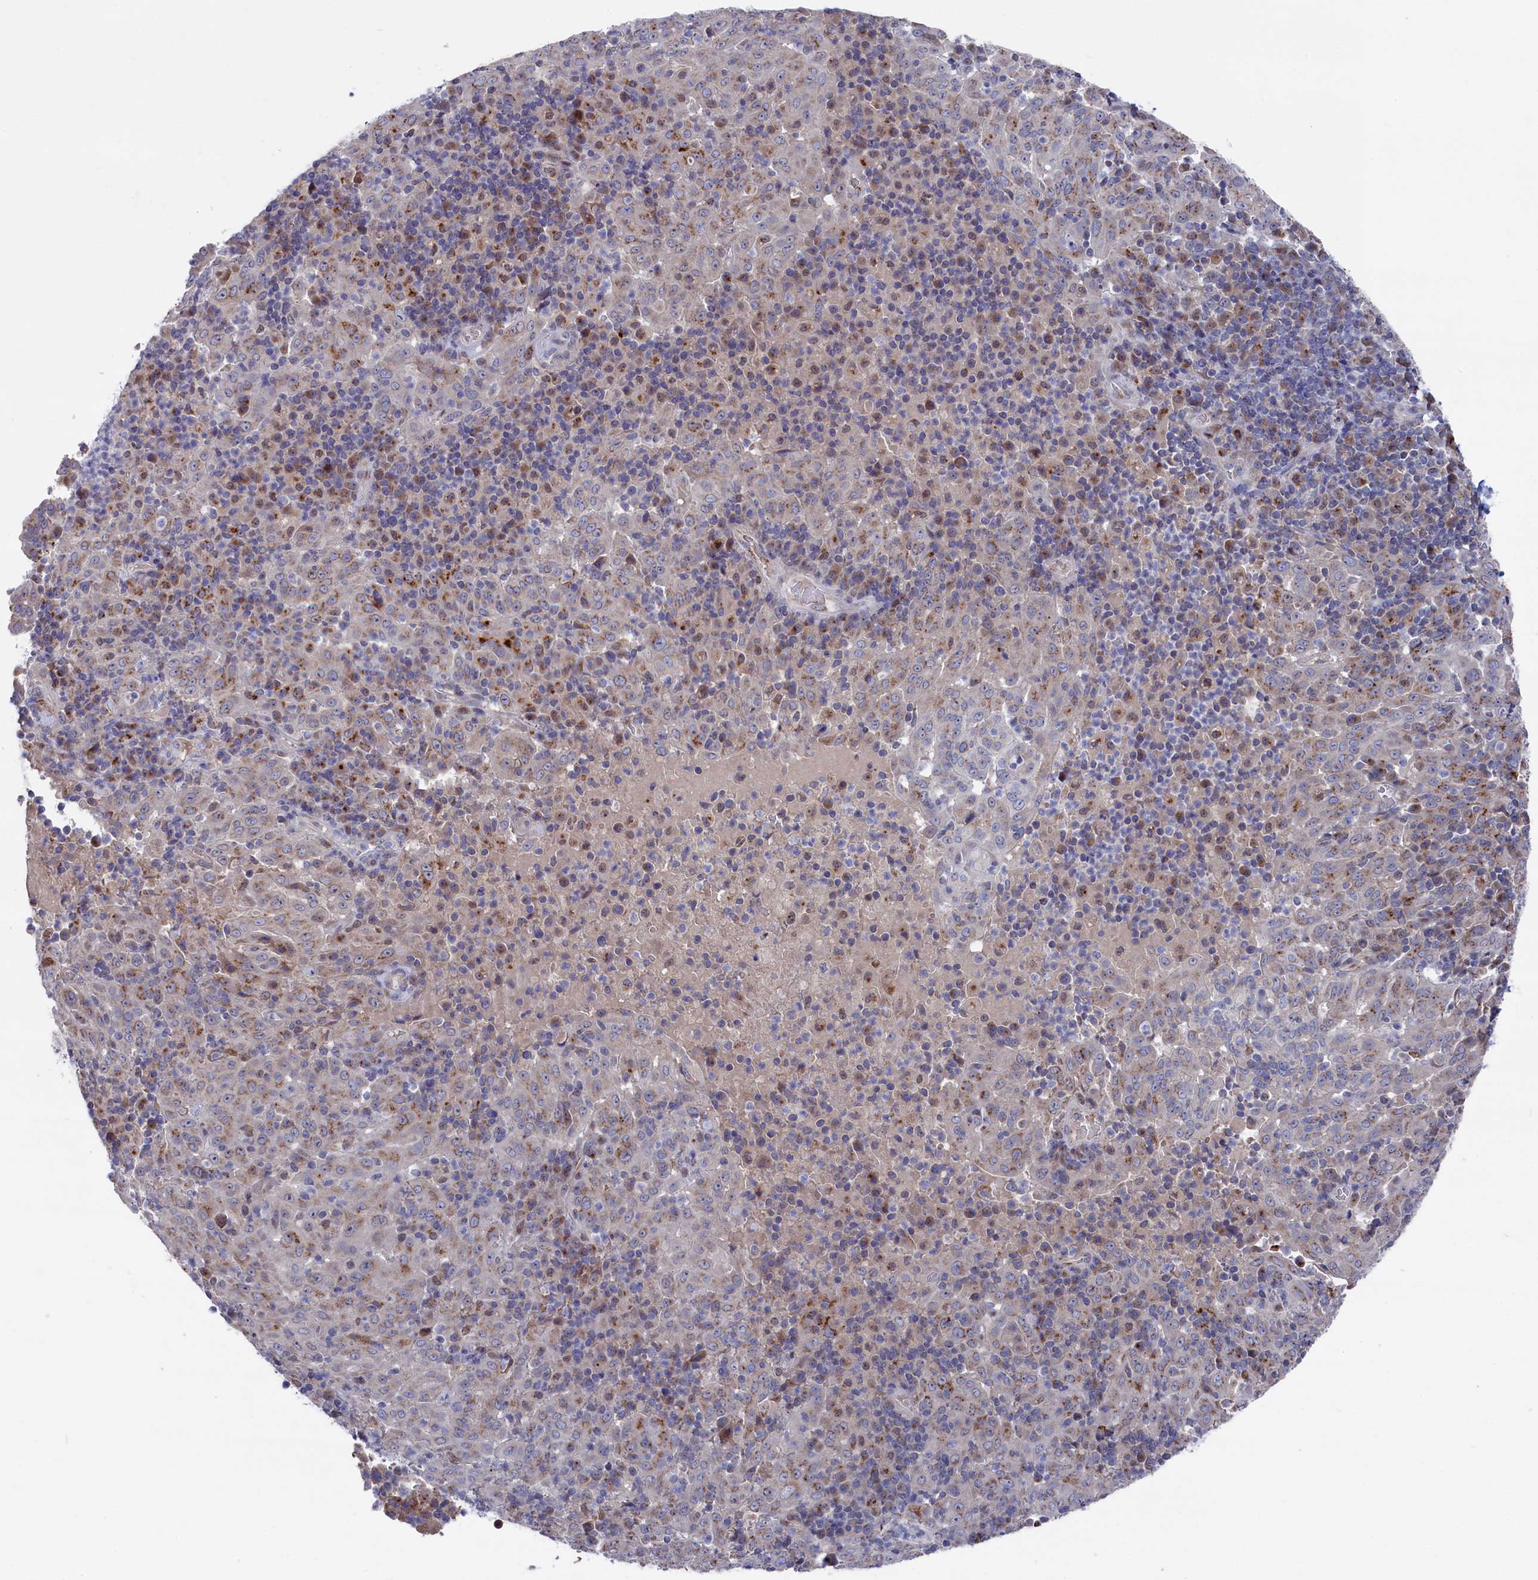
{"staining": {"intensity": "moderate", "quantity": "<25%", "location": "cytoplasmic/membranous"}, "tissue": "pancreatic cancer", "cell_type": "Tumor cells", "image_type": "cancer", "snomed": [{"axis": "morphology", "description": "Adenocarcinoma, NOS"}, {"axis": "topography", "description": "Pancreas"}], "caption": "Tumor cells demonstrate moderate cytoplasmic/membranous staining in about <25% of cells in pancreatic cancer (adenocarcinoma).", "gene": "GPR108", "patient": {"sex": "male", "age": 63}}